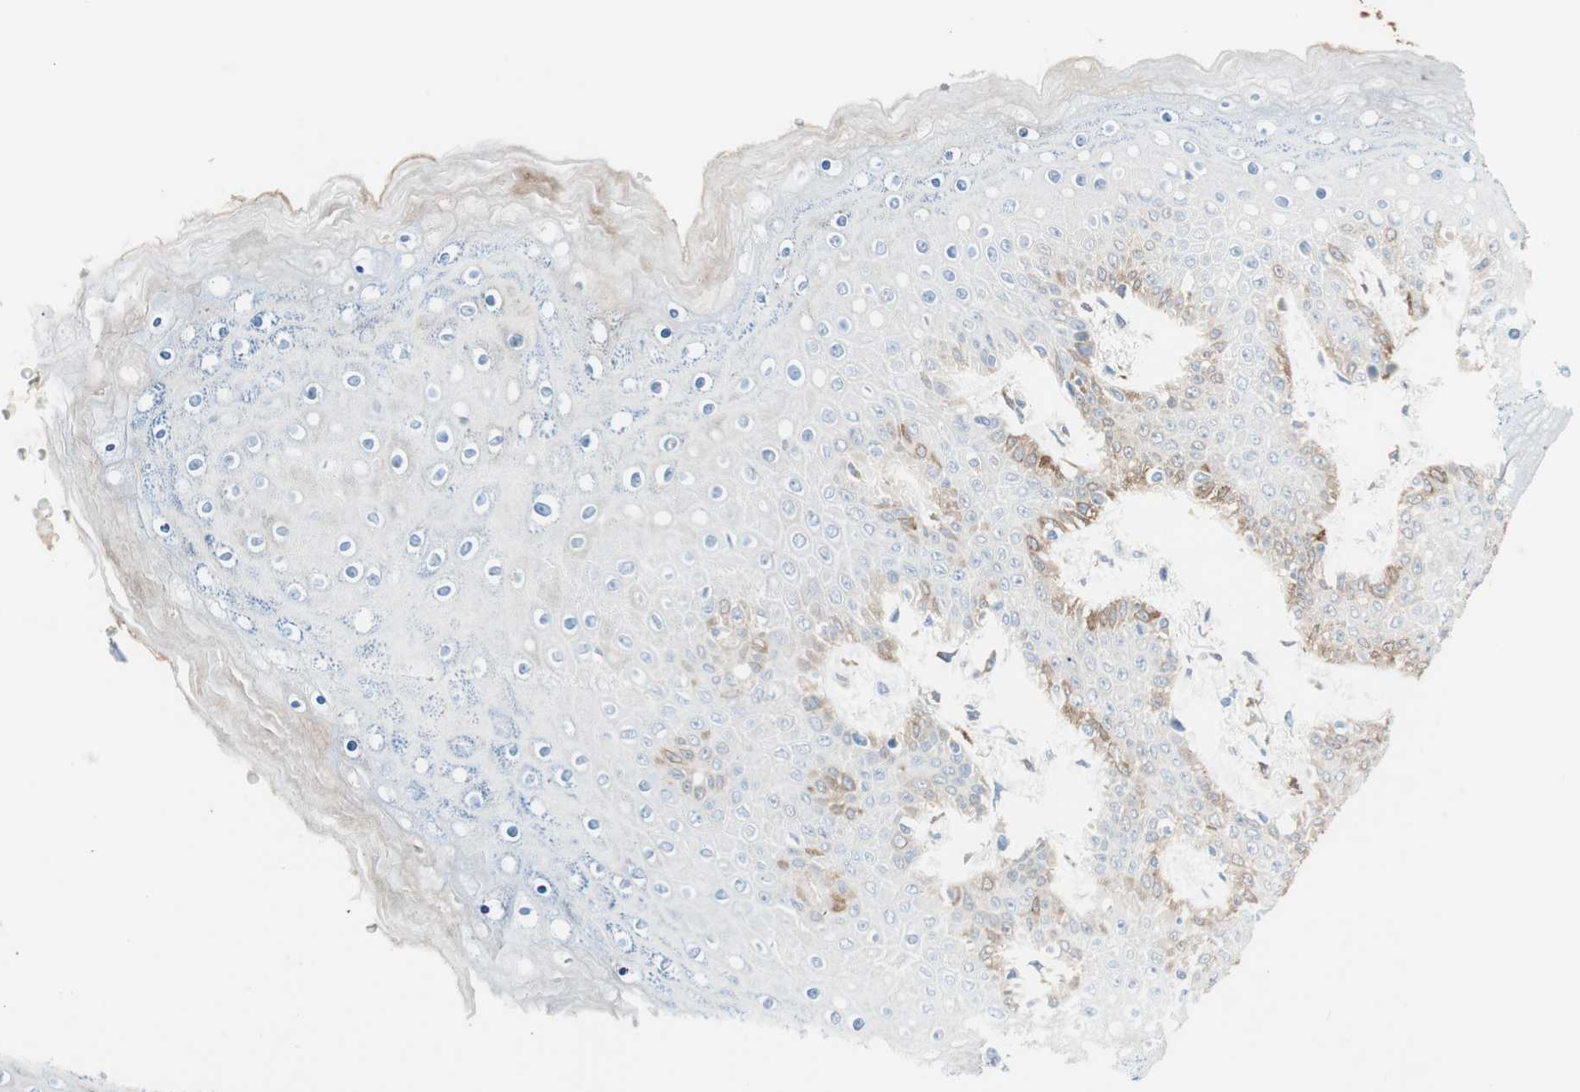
{"staining": {"intensity": "weak", "quantity": "<25%", "location": "cytoplasmic/membranous"}, "tissue": "skin", "cell_type": "Epidermal cells", "image_type": "normal", "snomed": [{"axis": "morphology", "description": "Normal tissue, NOS"}, {"axis": "topography", "description": "Anal"}], "caption": "Photomicrograph shows no significant protein staining in epidermal cells of normal skin.", "gene": "GLUL", "patient": {"sex": "female", "age": 46}}